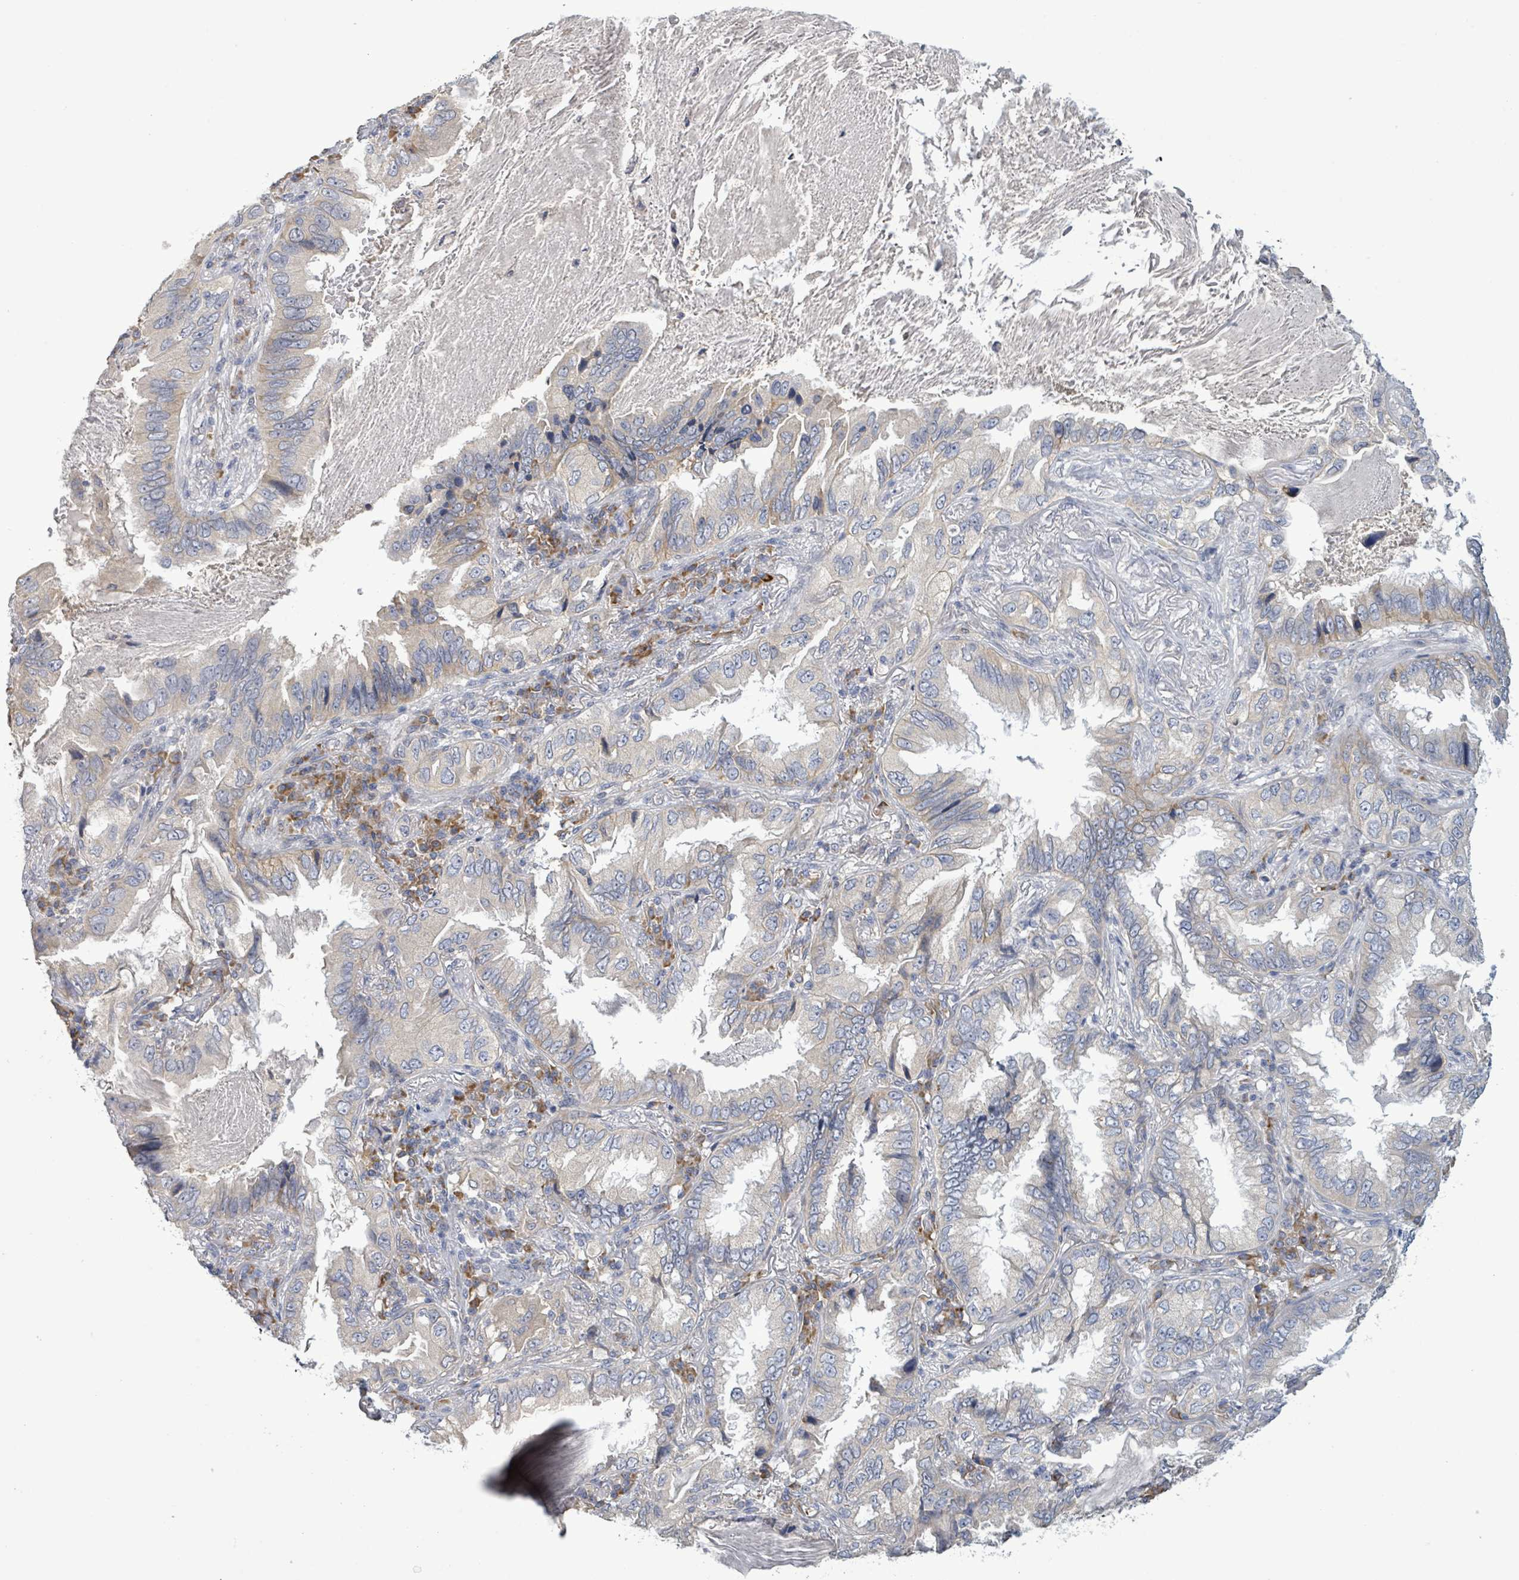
{"staining": {"intensity": "negative", "quantity": "none", "location": "none"}, "tissue": "lung cancer", "cell_type": "Tumor cells", "image_type": "cancer", "snomed": [{"axis": "morphology", "description": "Adenocarcinoma, NOS"}, {"axis": "topography", "description": "Lung"}], "caption": "Lung cancer (adenocarcinoma) stained for a protein using immunohistochemistry demonstrates no positivity tumor cells.", "gene": "ATP13A1", "patient": {"sex": "female", "age": 69}}